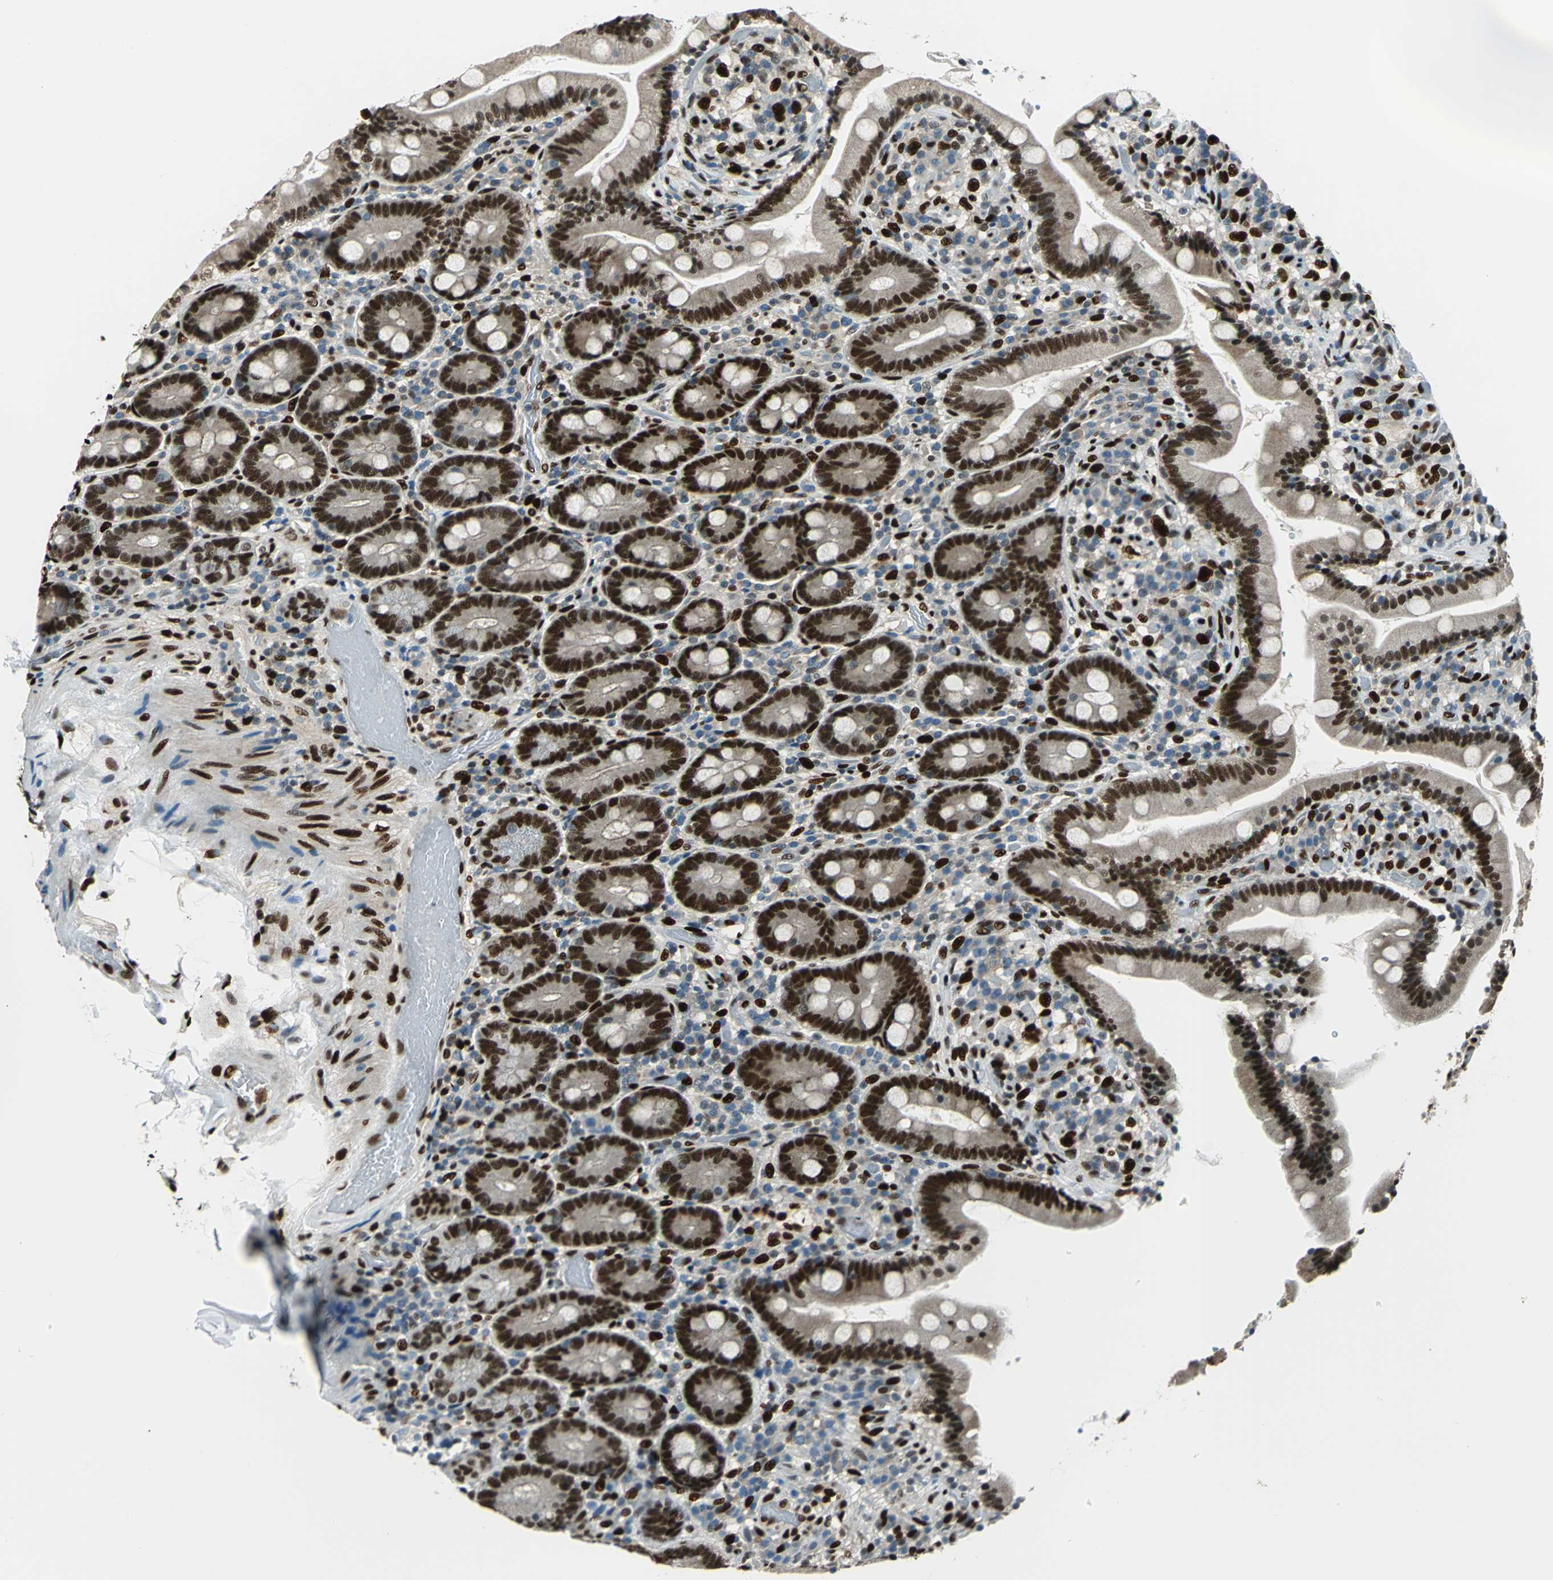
{"staining": {"intensity": "strong", "quantity": ">75%", "location": "nuclear"}, "tissue": "duodenum", "cell_type": "Glandular cells", "image_type": "normal", "snomed": [{"axis": "morphology", "description": "Normal tissue, NOS"}, {"axis": "topography", "description": "Duodenum"}], "caption": "Duodenum stained with immunohistochemistry (IHC) demonstrates strong nuclear staining in approximately >75% of glandular cells.", "gene": "NFIA", "patient": {"sex": "male", "age": 66}}